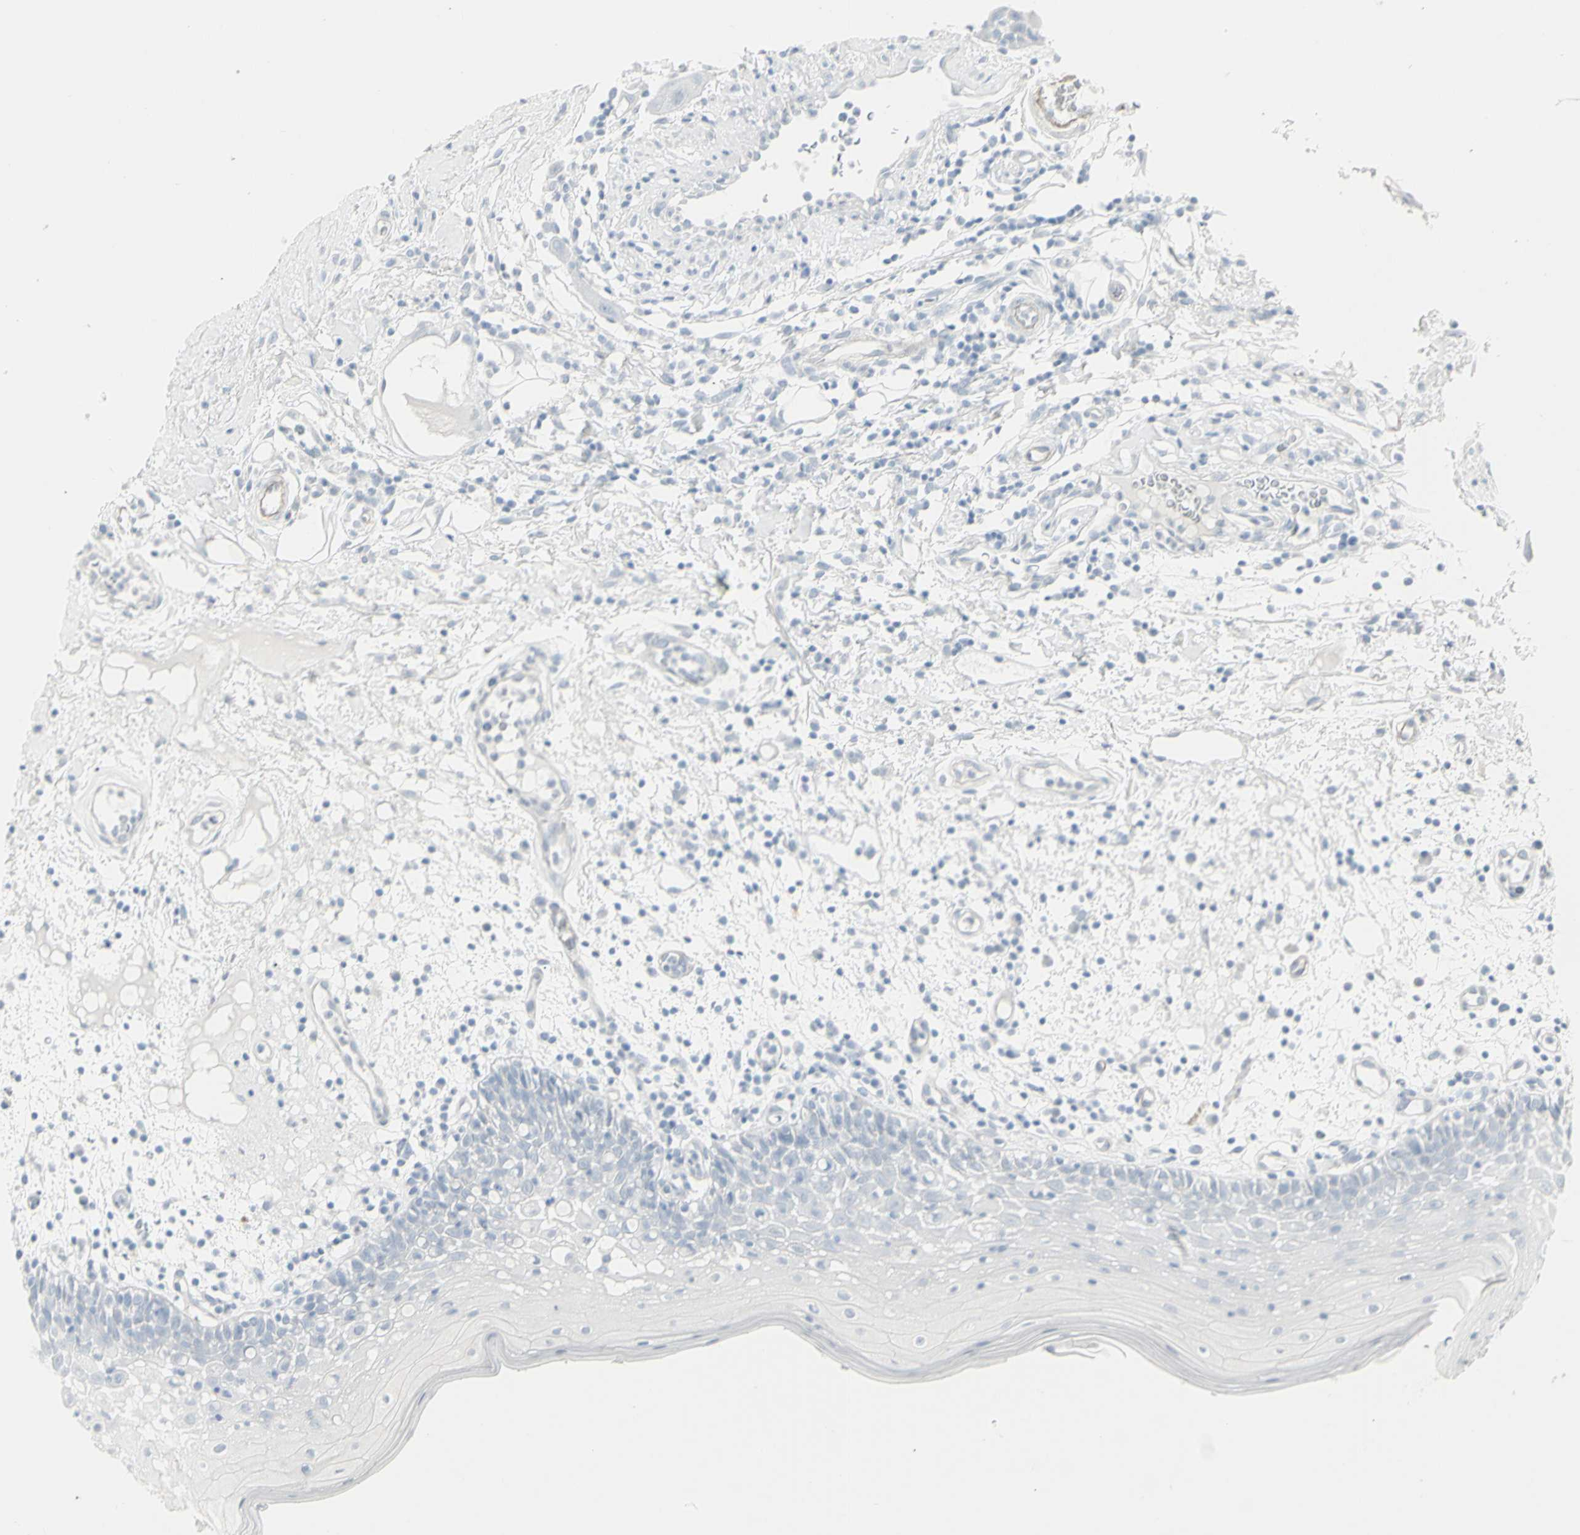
{"staining": {"intensity": "negative", "quantity": "none", "location": "none"}, "tissue": "oral mucosa", "cell_type": "Squamous epithelial cells", "image_type": "normal", "snomed": [{"axis": "morphology", "description": "Normal tissue, NOS"}, {"axis": "morphology", "description": "Squamous cell carcinoma, NOS"}, {"axis": "topography", "description": "Skeletal muscle"}, {"axis": "topography", "description": "Oral tissue"}], "caption": "This is a micrograph of IHC staining of normal oral mucosa, which shows no positivity in squamous epithelial cells.", "gene": "YBX2", "patient": {"sex": "male", "age": 71}}